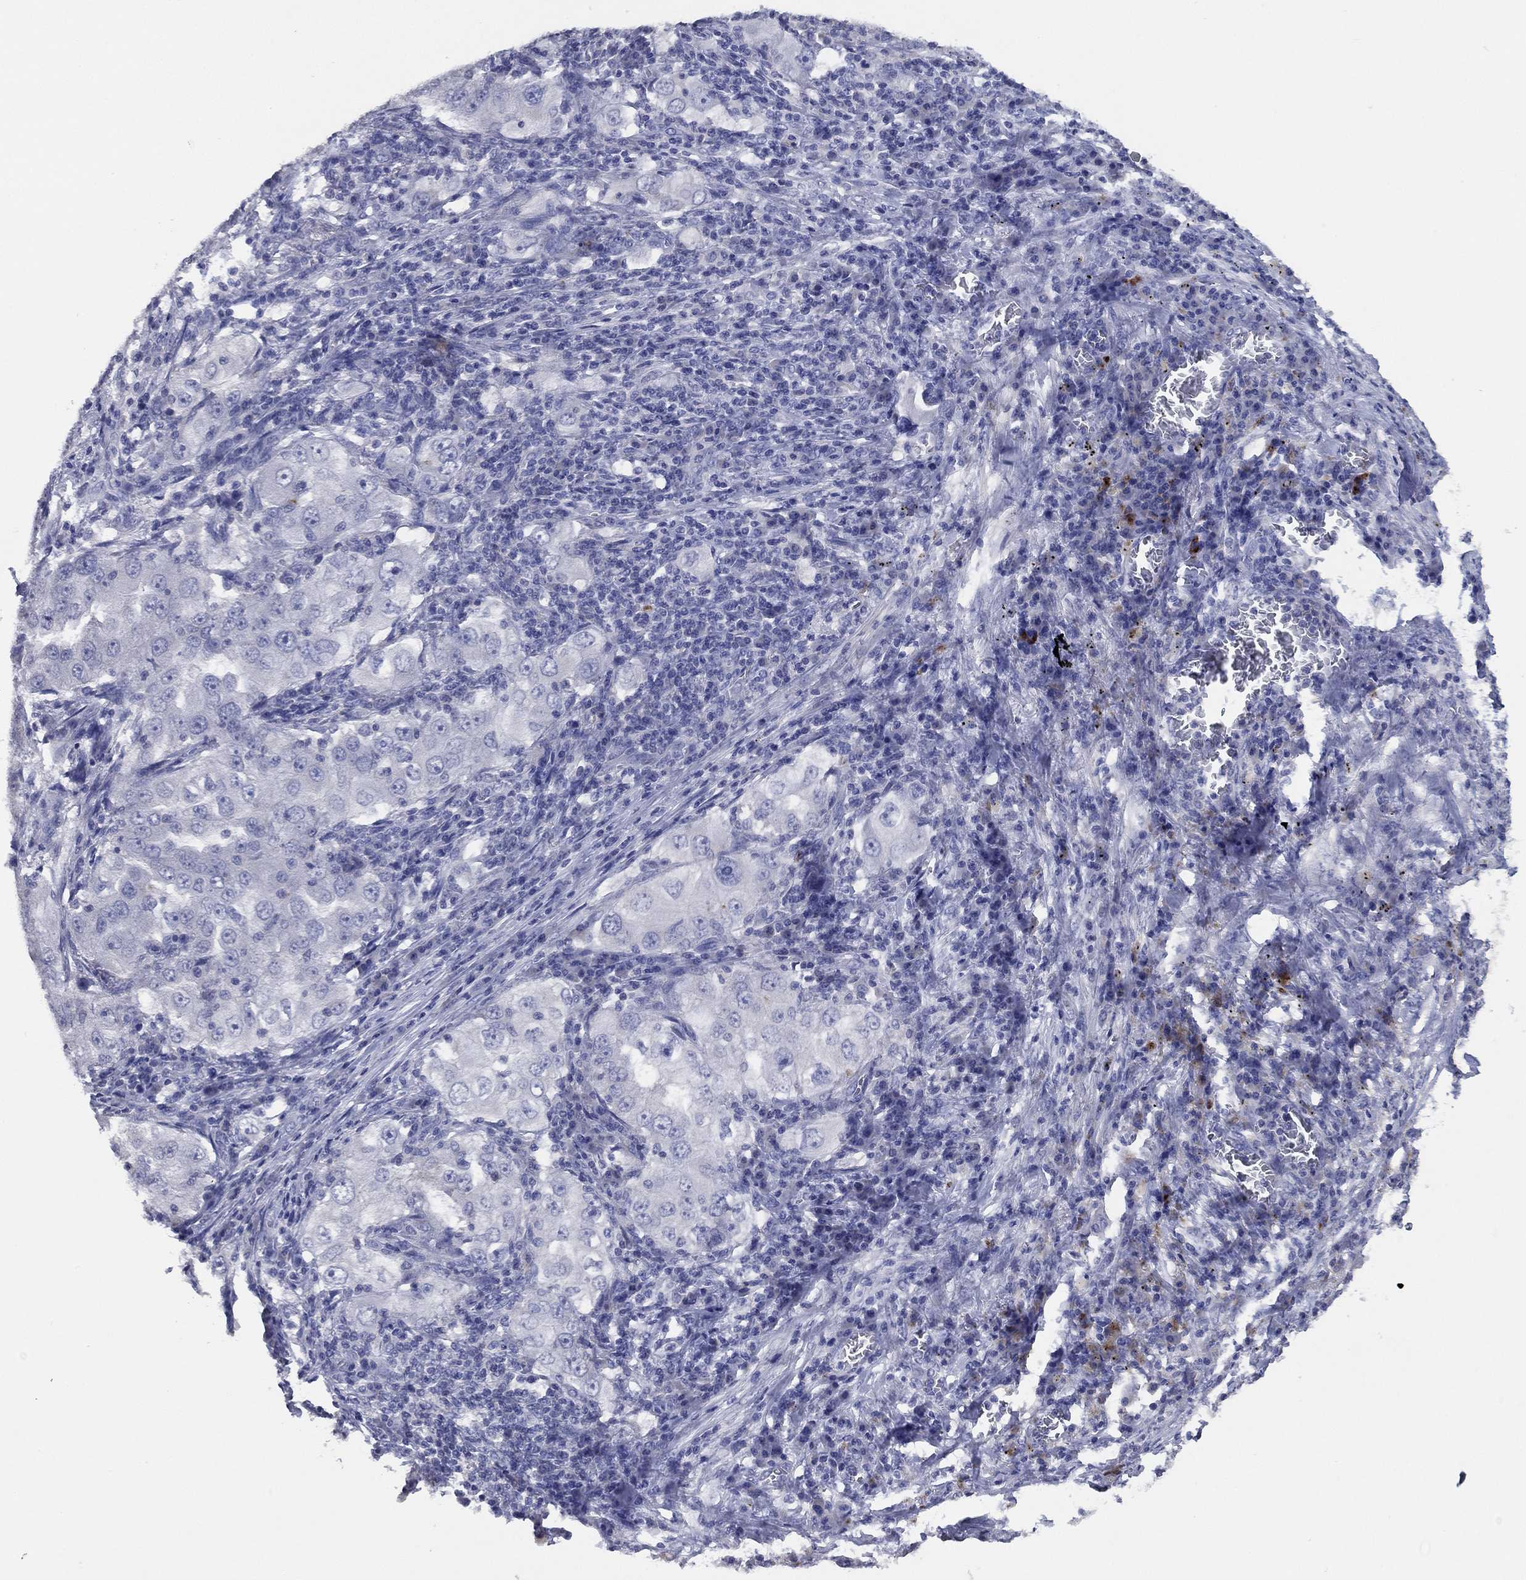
{"staining": {"intensity": "moderate", "quantity": "<25%", "location": "cytoplasmic/membranous"}, "tissue": "lung cancer", "cell_type": "Tumor cells", "image_type": "cancer", "snomed": [{"axis": "morphology", "description": "Adenocarcinoma, NOS"}, {"axis": "topography", "description": "Lung"}], "caption": "Adenocarcinoma (lung) stained for a protein displays moderate cytoplasmic/membranous positivity in tumor cells.", "gene": "TFAP2A", "patient": {"sex": "female", "age": 61}}